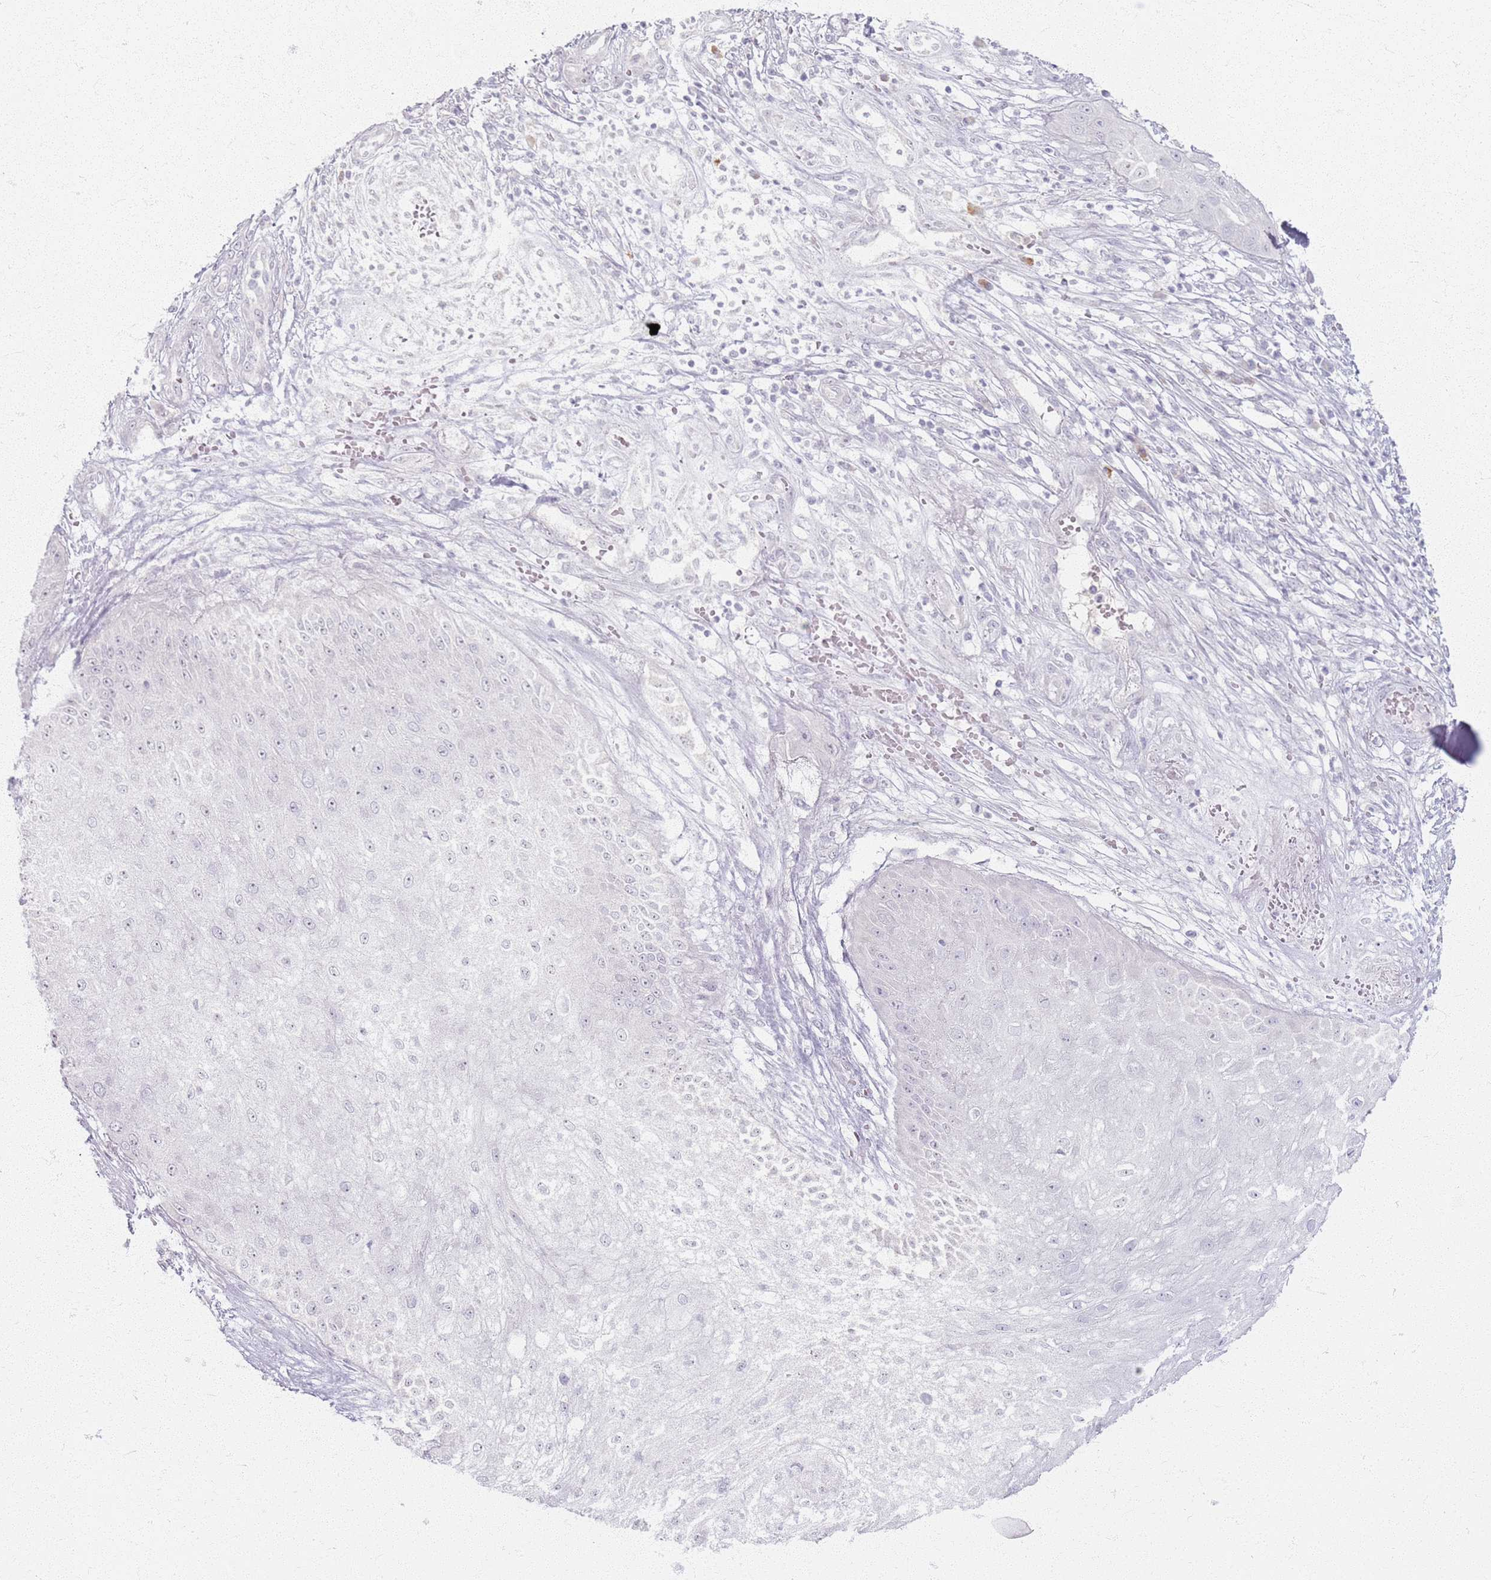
{"staining": {"intensity": "negative", "quantity": "none", "location": "none"}, "tissue": "skin cancer", "cell_type": "Tumor cells", "image_type": "cancer", "snomed": [{"axis": "morphology", "description": "Squamous cell carcinoma, NOS"}, {"axis": "topography", "description": "Skin"}], "caption": "Skin squamous cell carcinoma was stained to show a protein in brown. There is no significant staining in tumor cells.", "gene": "CRIPT", "patient": {"sex": "male", "age": 70}}